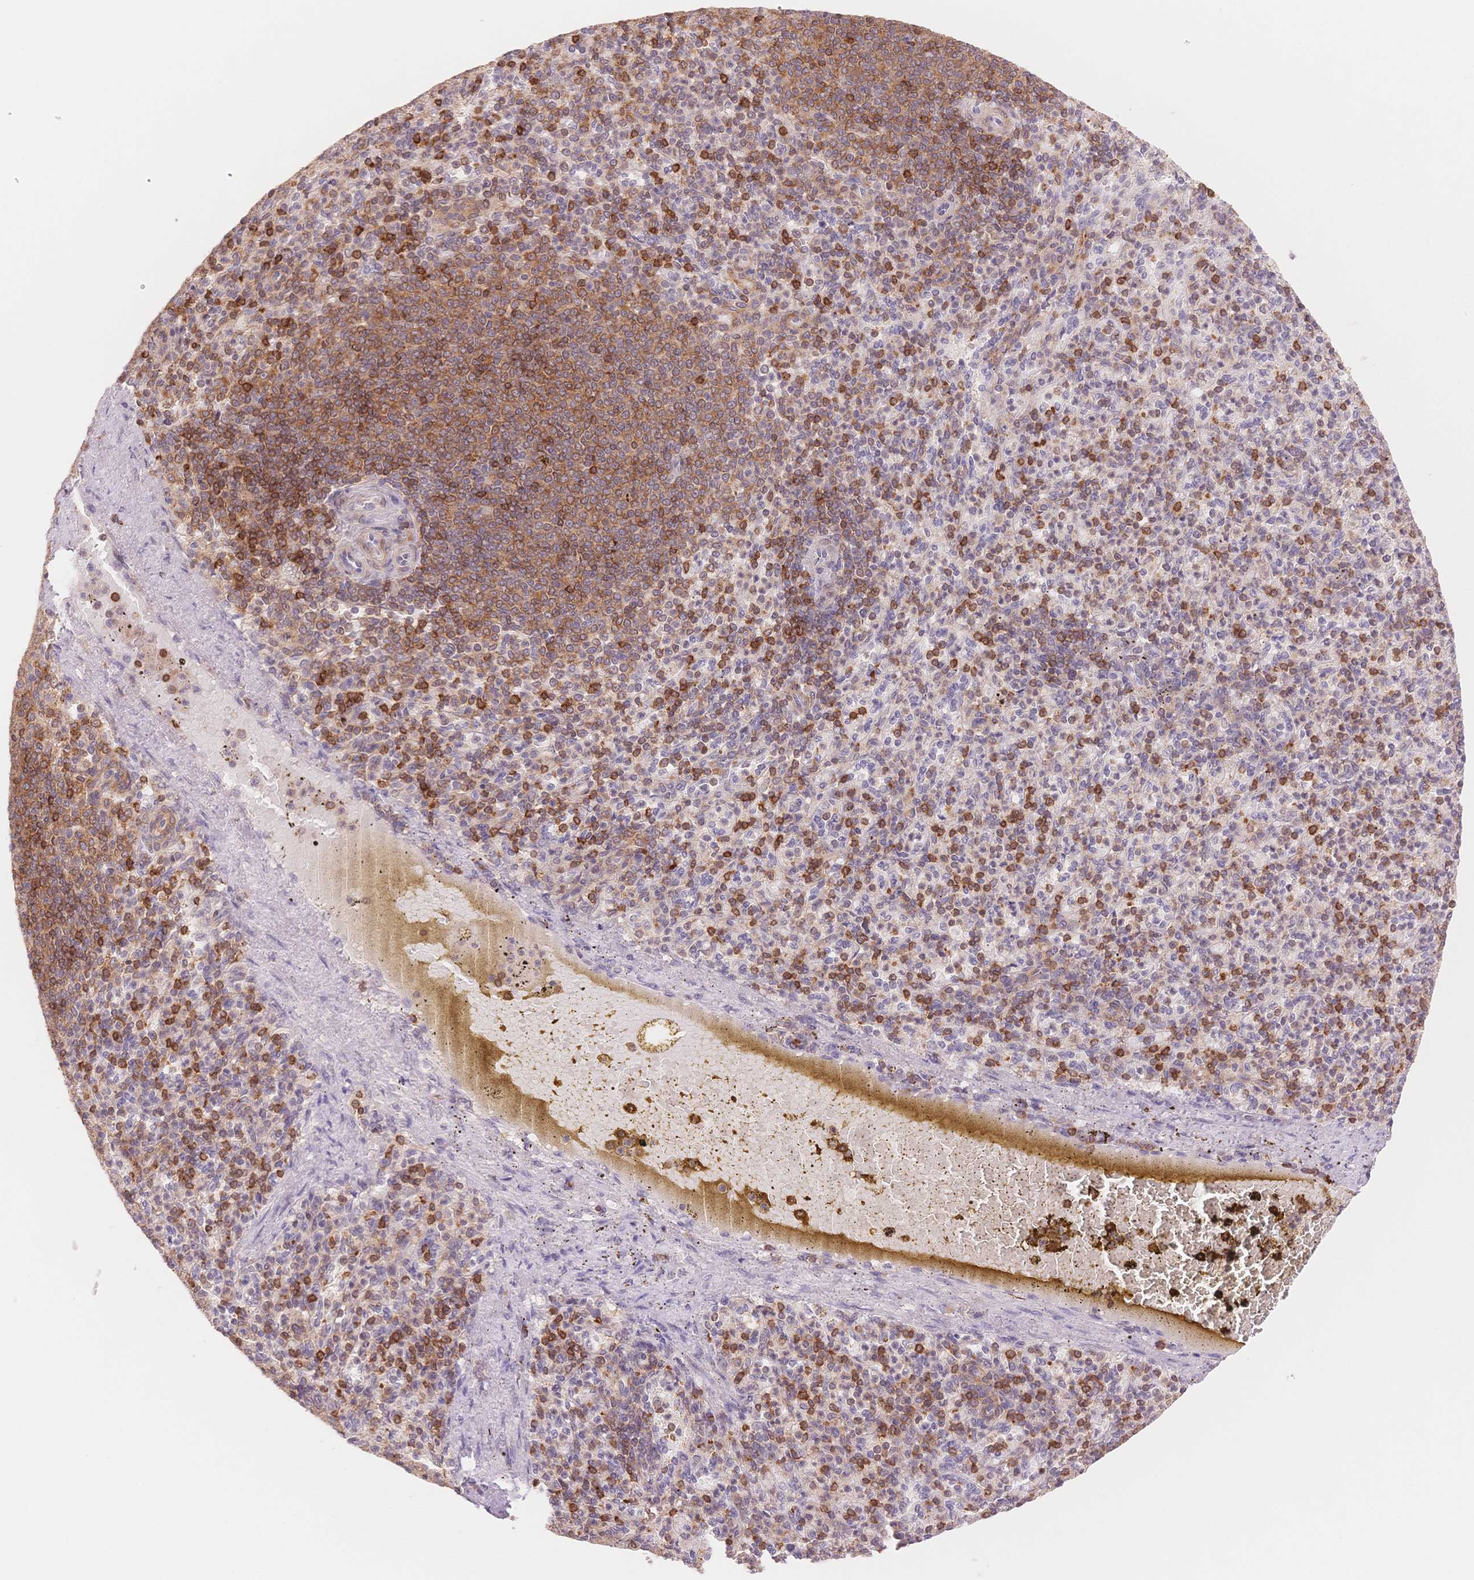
{"staining": {"intensity": "strong", "quantity": "<25%", "location": "cytoplasmic/membranous"}, "tissue": "spleen", "cell_type": "Cells in red pulp", "image_type": "normal", "snomed": [{"axis": "morphology", "description": "Normal tissue, NOS"}, {"axis": "topography", "description": "Spleen"}], "caption": "Benign spleen exhibits strong cytoplasmic/membranous staining in about <25% of cells in red pulp The staining was performed using DAB to visualize the protein expression in brown, while the nuclei were stained in blue with hematoxylin (Magnification: 20x)..", "gene": "STK39", "patient": {"sex": "female", "age": 74}}